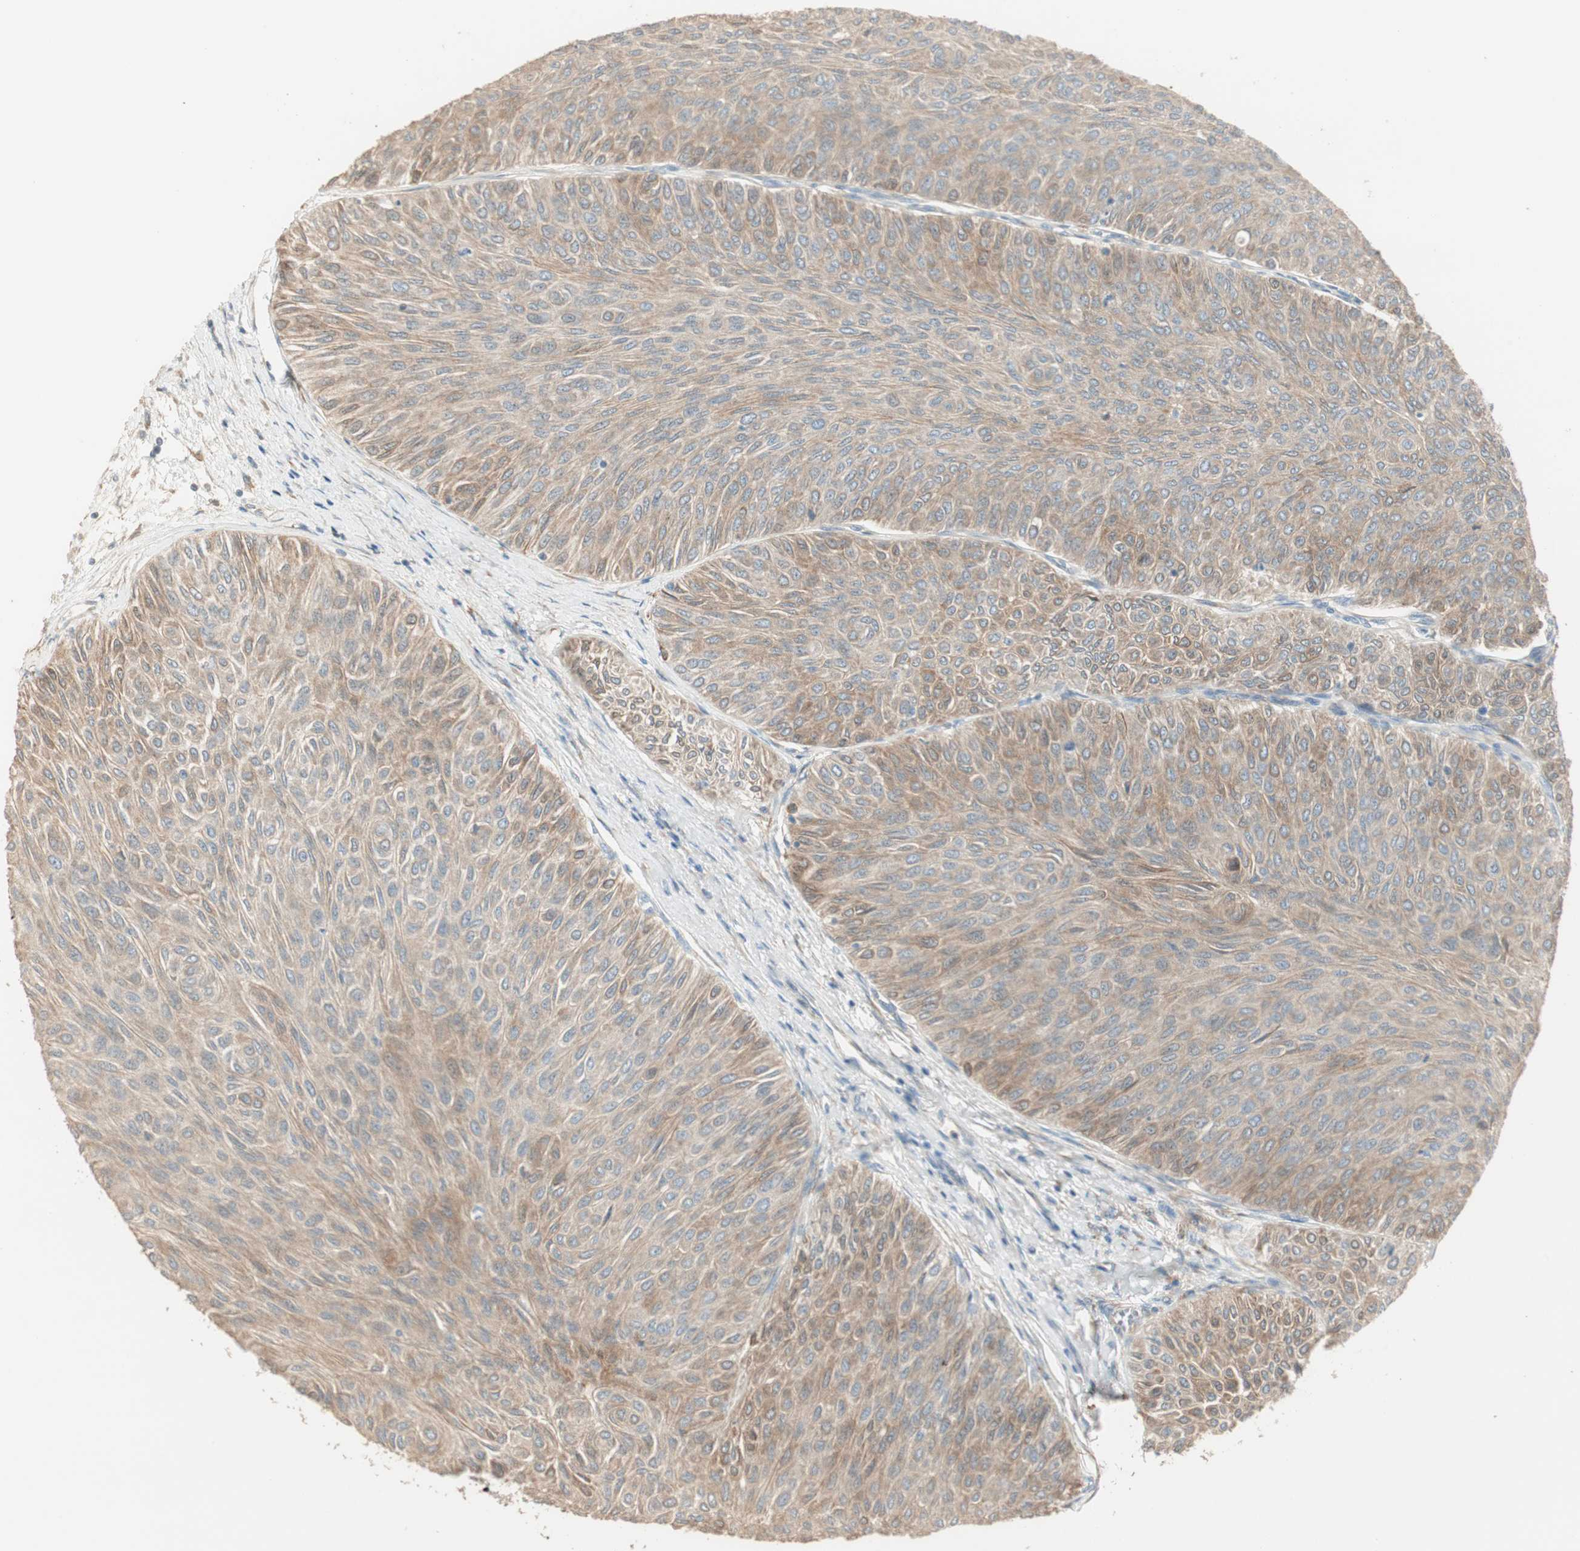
{"staining": {"intensity": "weak", "quantity": ">75%", "location": "cytoplasmic/membranous"}, "tissue": "urothelial cancer", "cell_type": "Tumor cells", "image_type": "cancer", "snomed": [{"axis": "morphology", "description": "Urothelial carcinoma, Low grade"}, {"axis": "topography", "description": "Urinary bladder"}], "caption": "Immunohistochemistry of urothelial cancer displays low levels of weak cytoplasmic/membranous positivity in approximately >75% of tumor cells. Using DAB (3,3'-diaminobenzidine) (brown) and hematoxylin (blue) stains, captured at high magnification using brightfield microscopy.", "gene": "TASOR", "patient": {"sex": "male", "age": 78}}